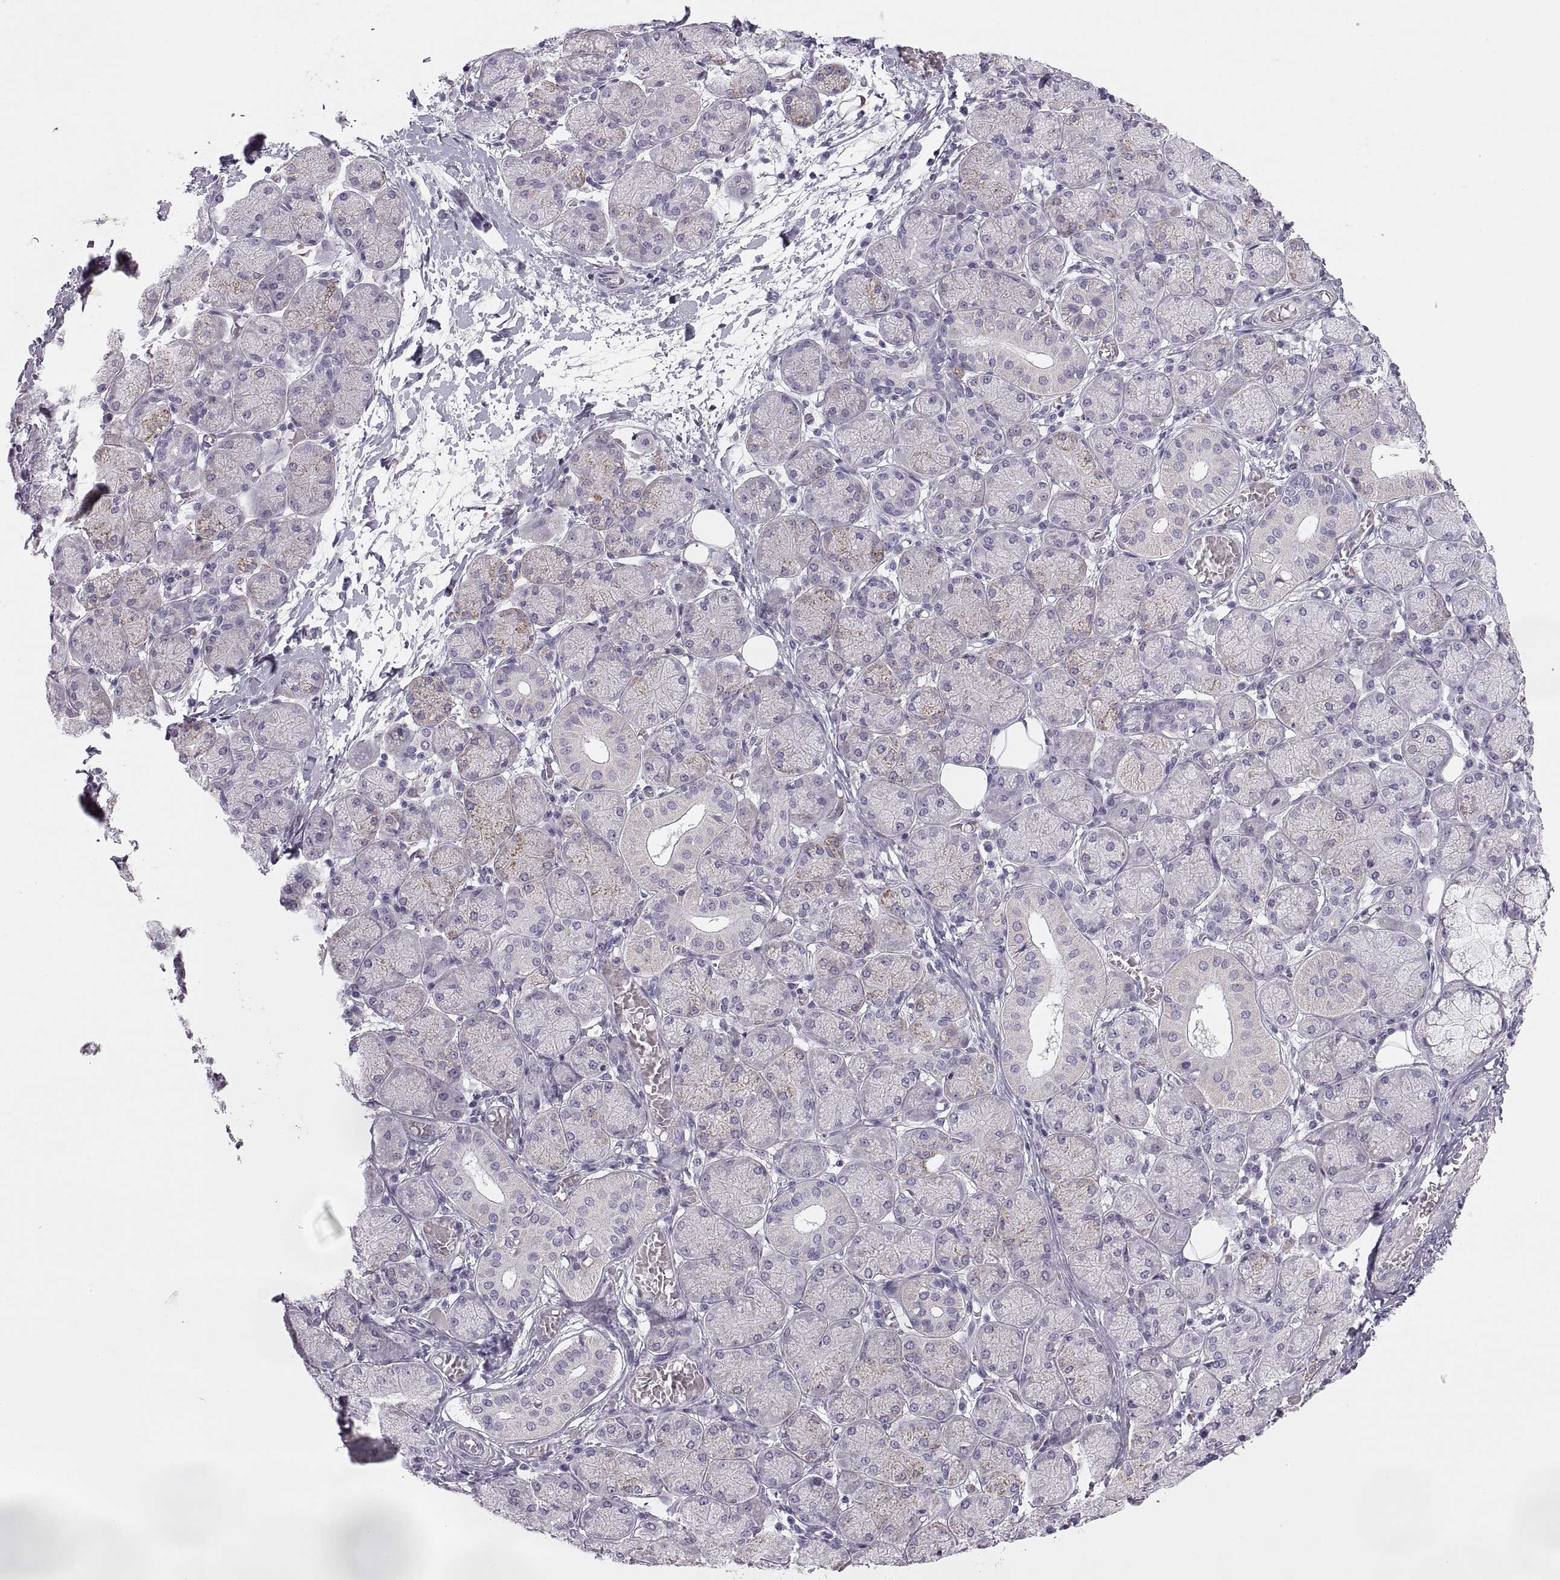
{"staining": {"intensity": "negative", "quantity": "none", "location": "none"}, "tissue": "salivary gland", "cell_type": "Glandular cells", "image_type": "normal", "snomed": [{"axis": "morphology", "description": "Normal tissue, NOS"}, {"axis": "topography", "description": "Salivary gland"}, {"axis": "topography", "description": "Peripheral nerve tissue"}], "caption": "IHC micrograph of normal salivary gland stained for a protein (brown), which demonstrates no staining in glandular cells.", "gene": "COL9A3", "patient": {"sex": "female", "age": 24}}